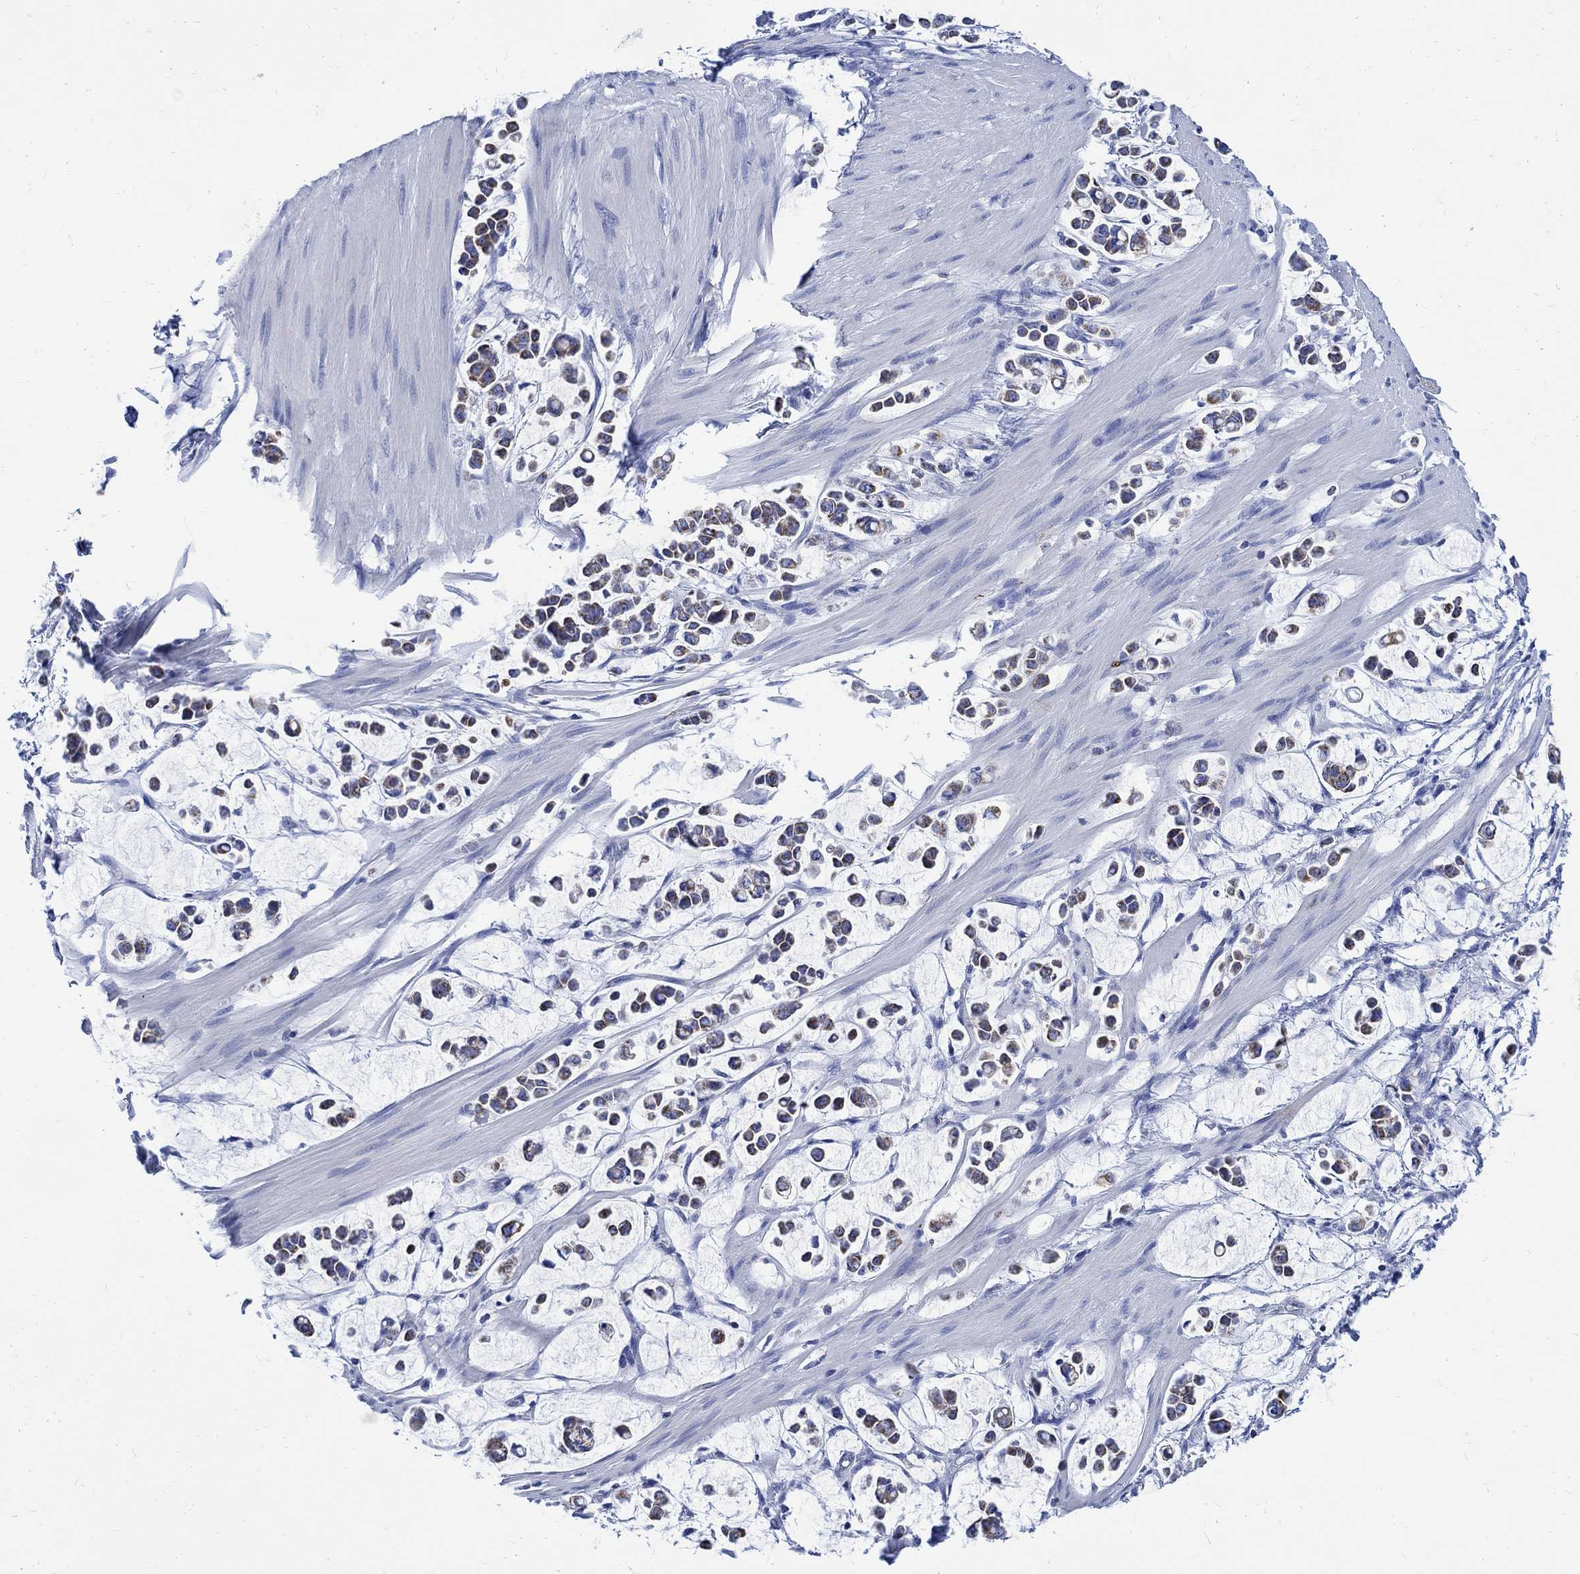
{"staining": {"intensity": "moderate", "quantity": "25%-75%", "location": "cytoplasmic/membranous"}, "tissue": "stomach cancer", "cell_type": "Tumor cells", "image_type": "cancer", "snomed": [{"axis": "morphology", "description": "Adenocarcinoma, NOS"}, {"axis": "topography", "description": "Stomach"}], "caption": "Tumor cells display medium levels of moderate cytoplasmic/membranous expression in approximately 25%-75% of cells in stomach cancer (adenocarcinoma).", "gene": "CPLX2", "patient": {"sex": "male", "age": 82}}